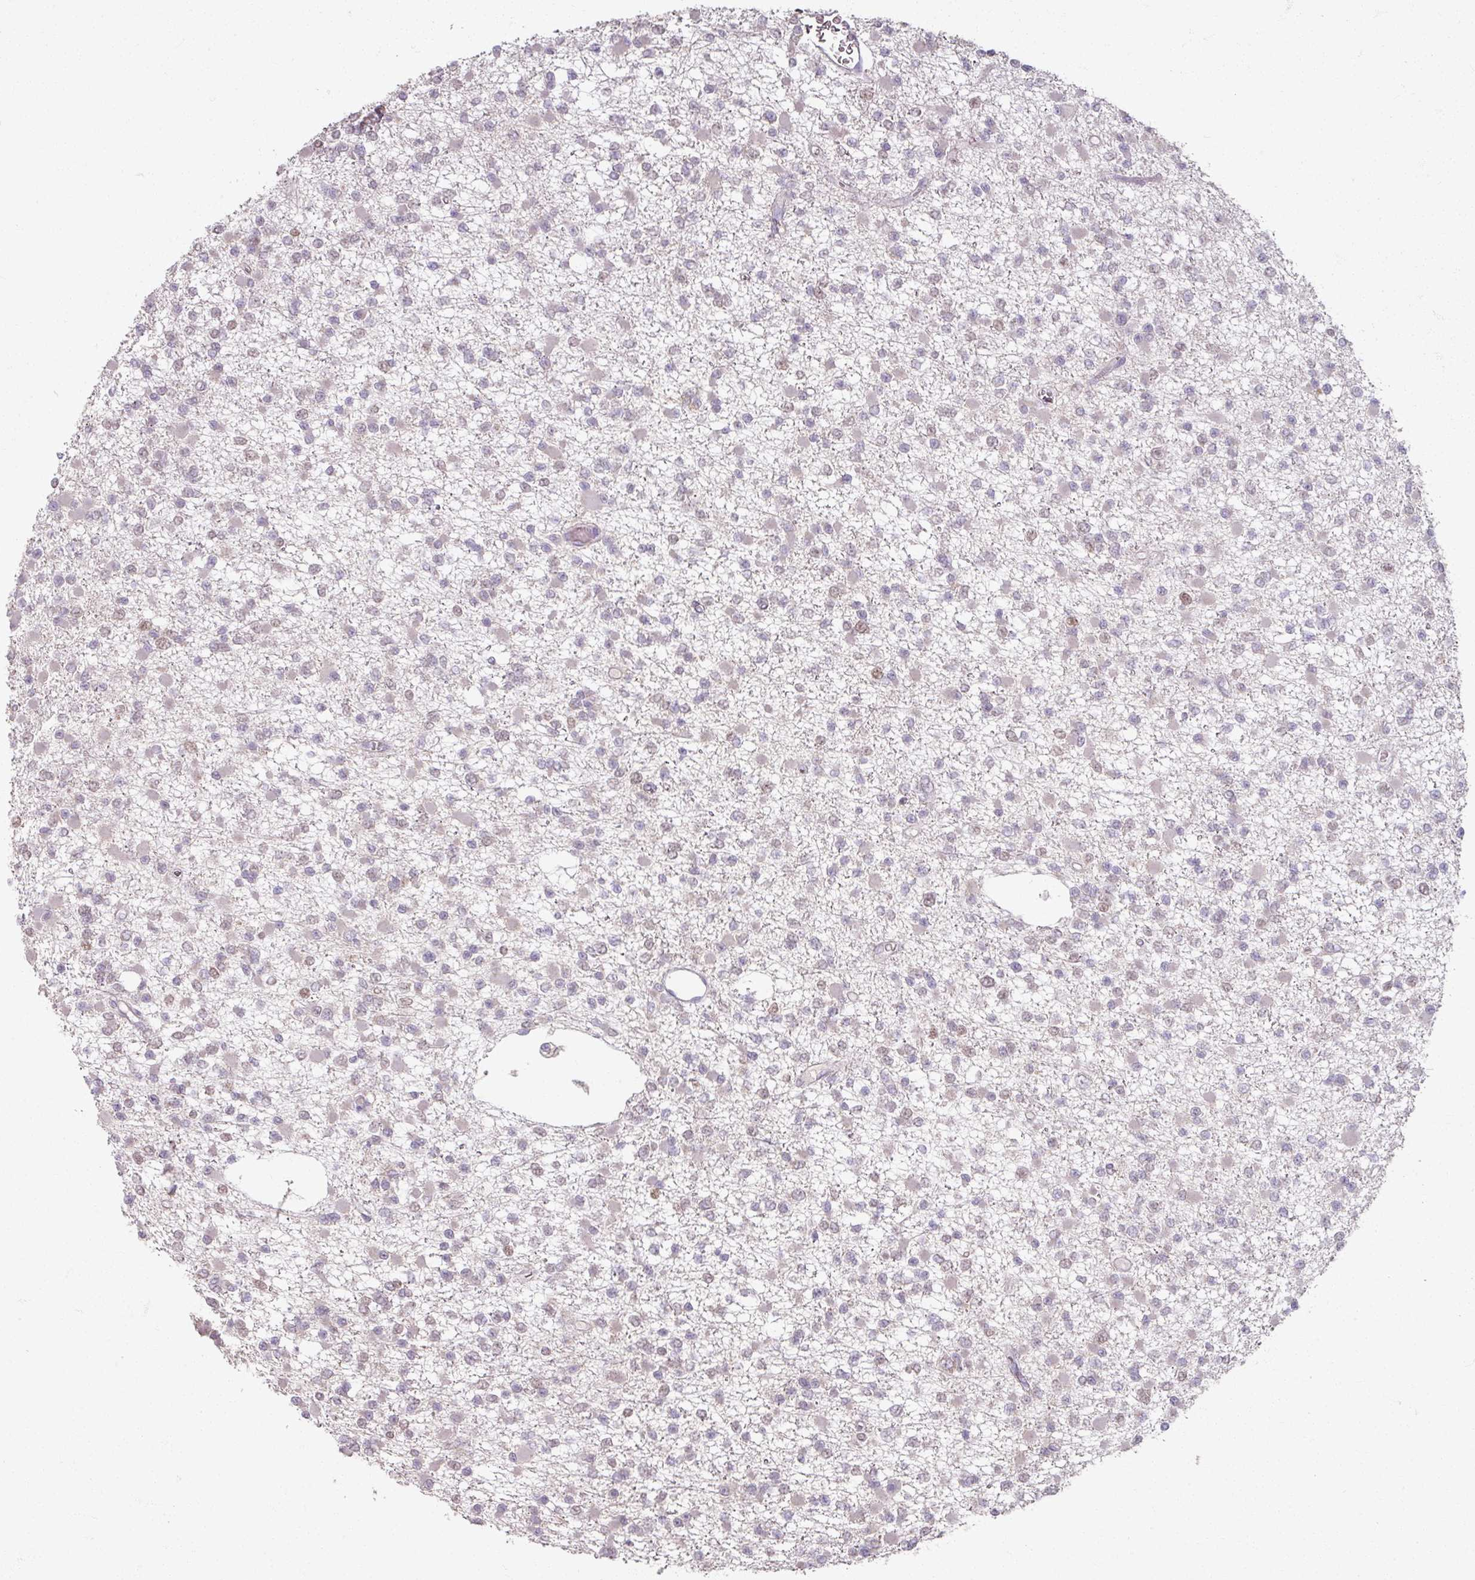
{"staining": {"intensity": "negative", "quantity": "none", "location": "none"}, "tissue": "glioma", "cell_type": "Tumor cells", "image_type": "cancer", "snomed": [{"axis": "morphology", "description": "Glioma, malignant, Low grade"}, {"axis": "topography", "description": "Brain"}], "caption": "An immunohistochemistry (IHC) photomicrograph of glioma is shown. There is no staining in tumor cells of glioma.", "gene": "SOX11", "patient": {"sex": "female", "age": 22}}